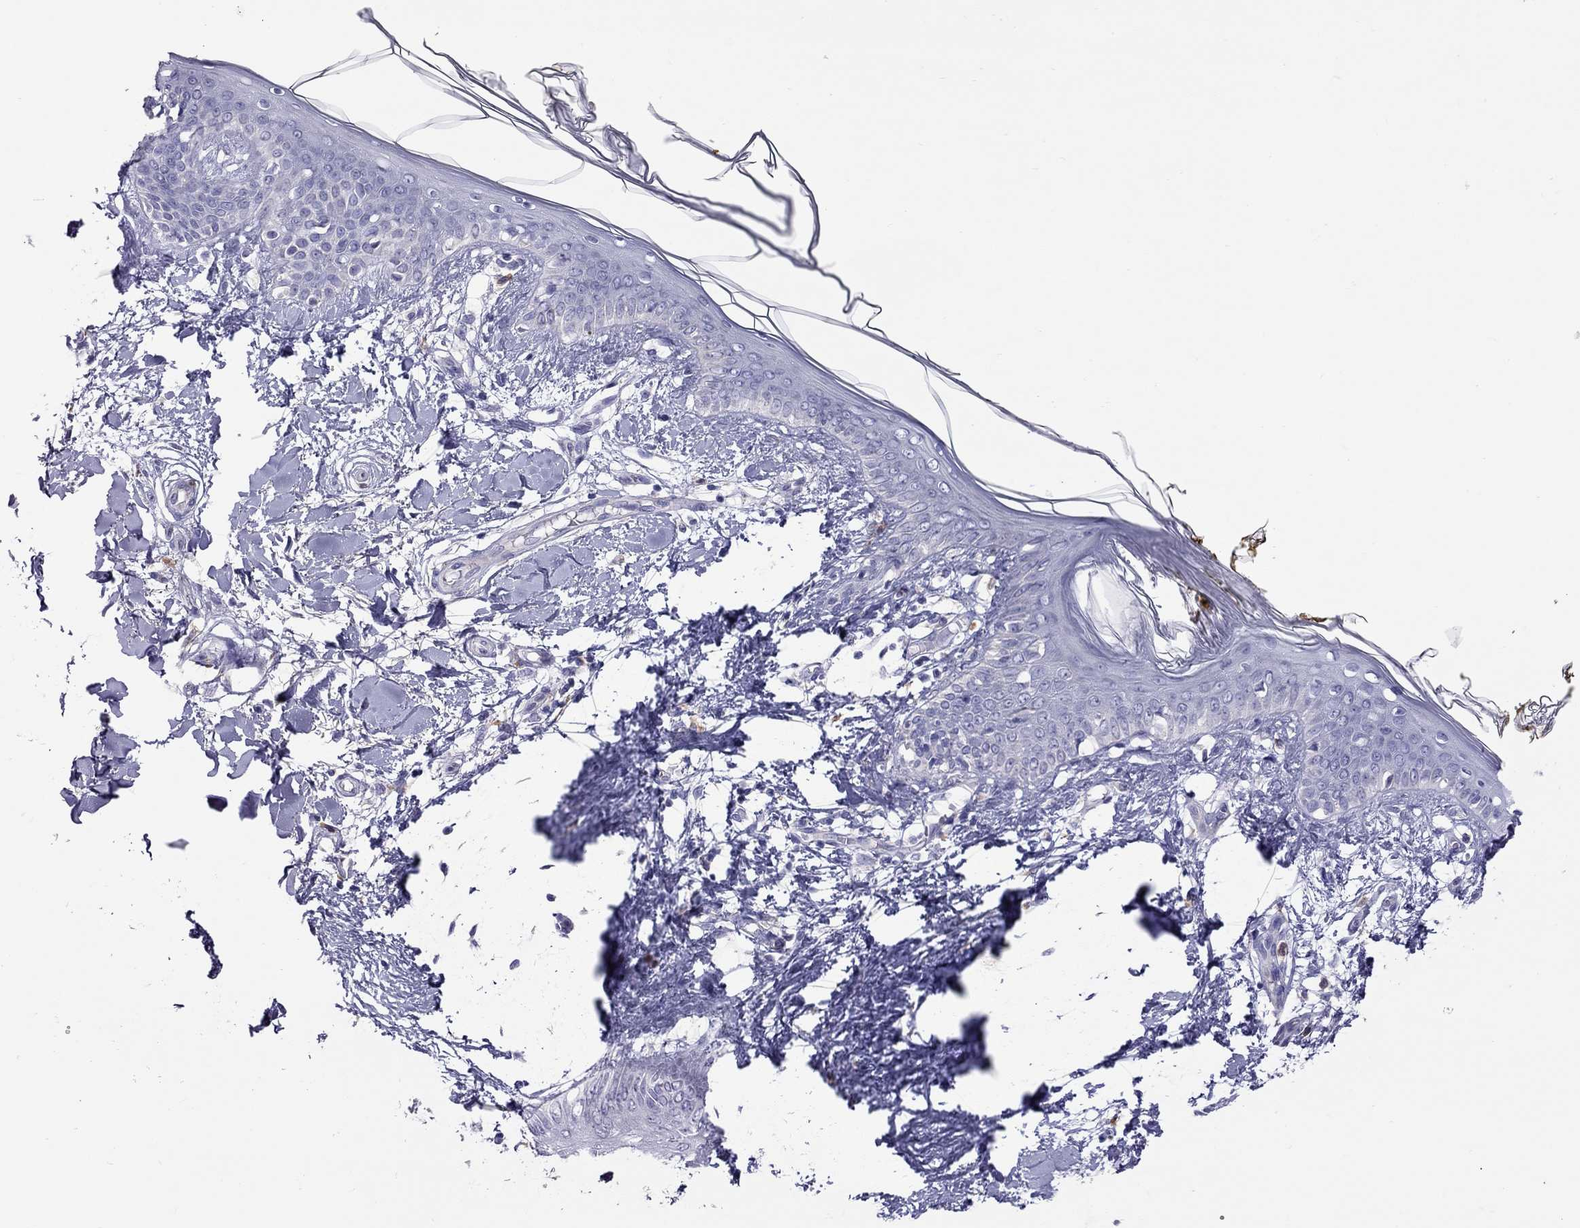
{"staining": {"intensity": "negative", "quantity": "none", "location": "none"}, "tissue": "skin", "cell_type": "Fibroblasts", "image_type": "normal", "snomed": [{"axis": "morphology", "description": "Normal tissue, NOS"}, {"axis": "topography", "description": "Skin"}], "caption": "IHC photomicrograph of normal skin: human skin stained with DAB demonstrates no significant protein staining in fibroblasts. (Brightfield microscopy of DAB (3,3'-diaminobenzidine) IHC at high magnification).", "gene": "ALOX15B", "patient": {"sex": "female", "age": 34}}